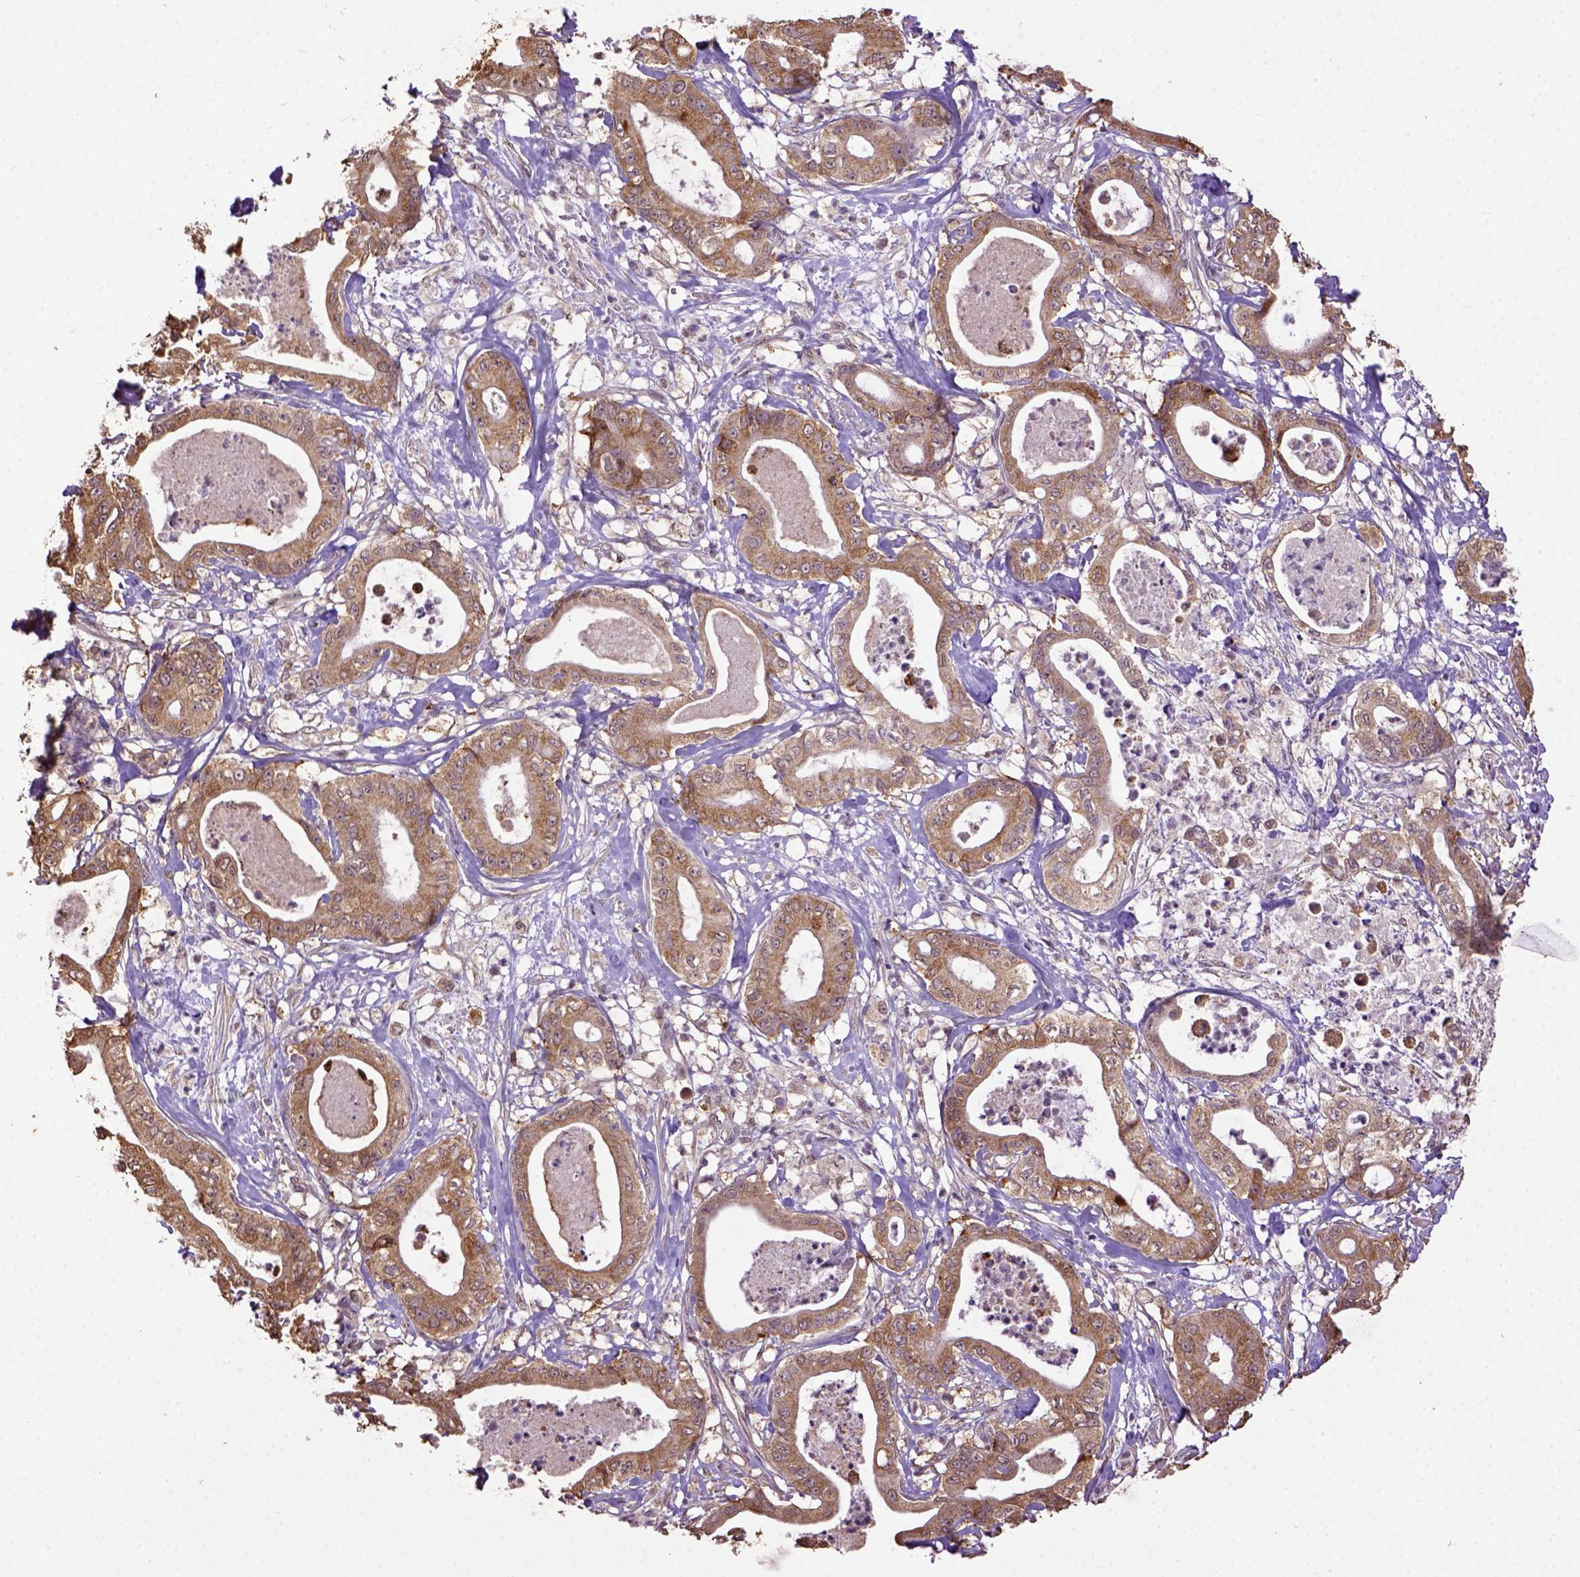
{"staining": {"intensity": "moderate", "quantity": "25%-75%", "location": "cytoplasmic/membranous"}, "tissue": "pancreatic cancer", "cell_type": "Tumor cells", "image_type": "cancer", "snomed": [{"axis": "morphology", "description": "Adenocarcinoma, NOS"}, {"axis": "topography", "description": "Pancreas"}], "caption": "Moderate cytoplasmic/membranous protein expression is identified in approximately 25%-75% of tumor cells in adenocarcinoma (pancreatic).", "gene": "WDR17", "patient": {"sex": "male", "age": 71}}